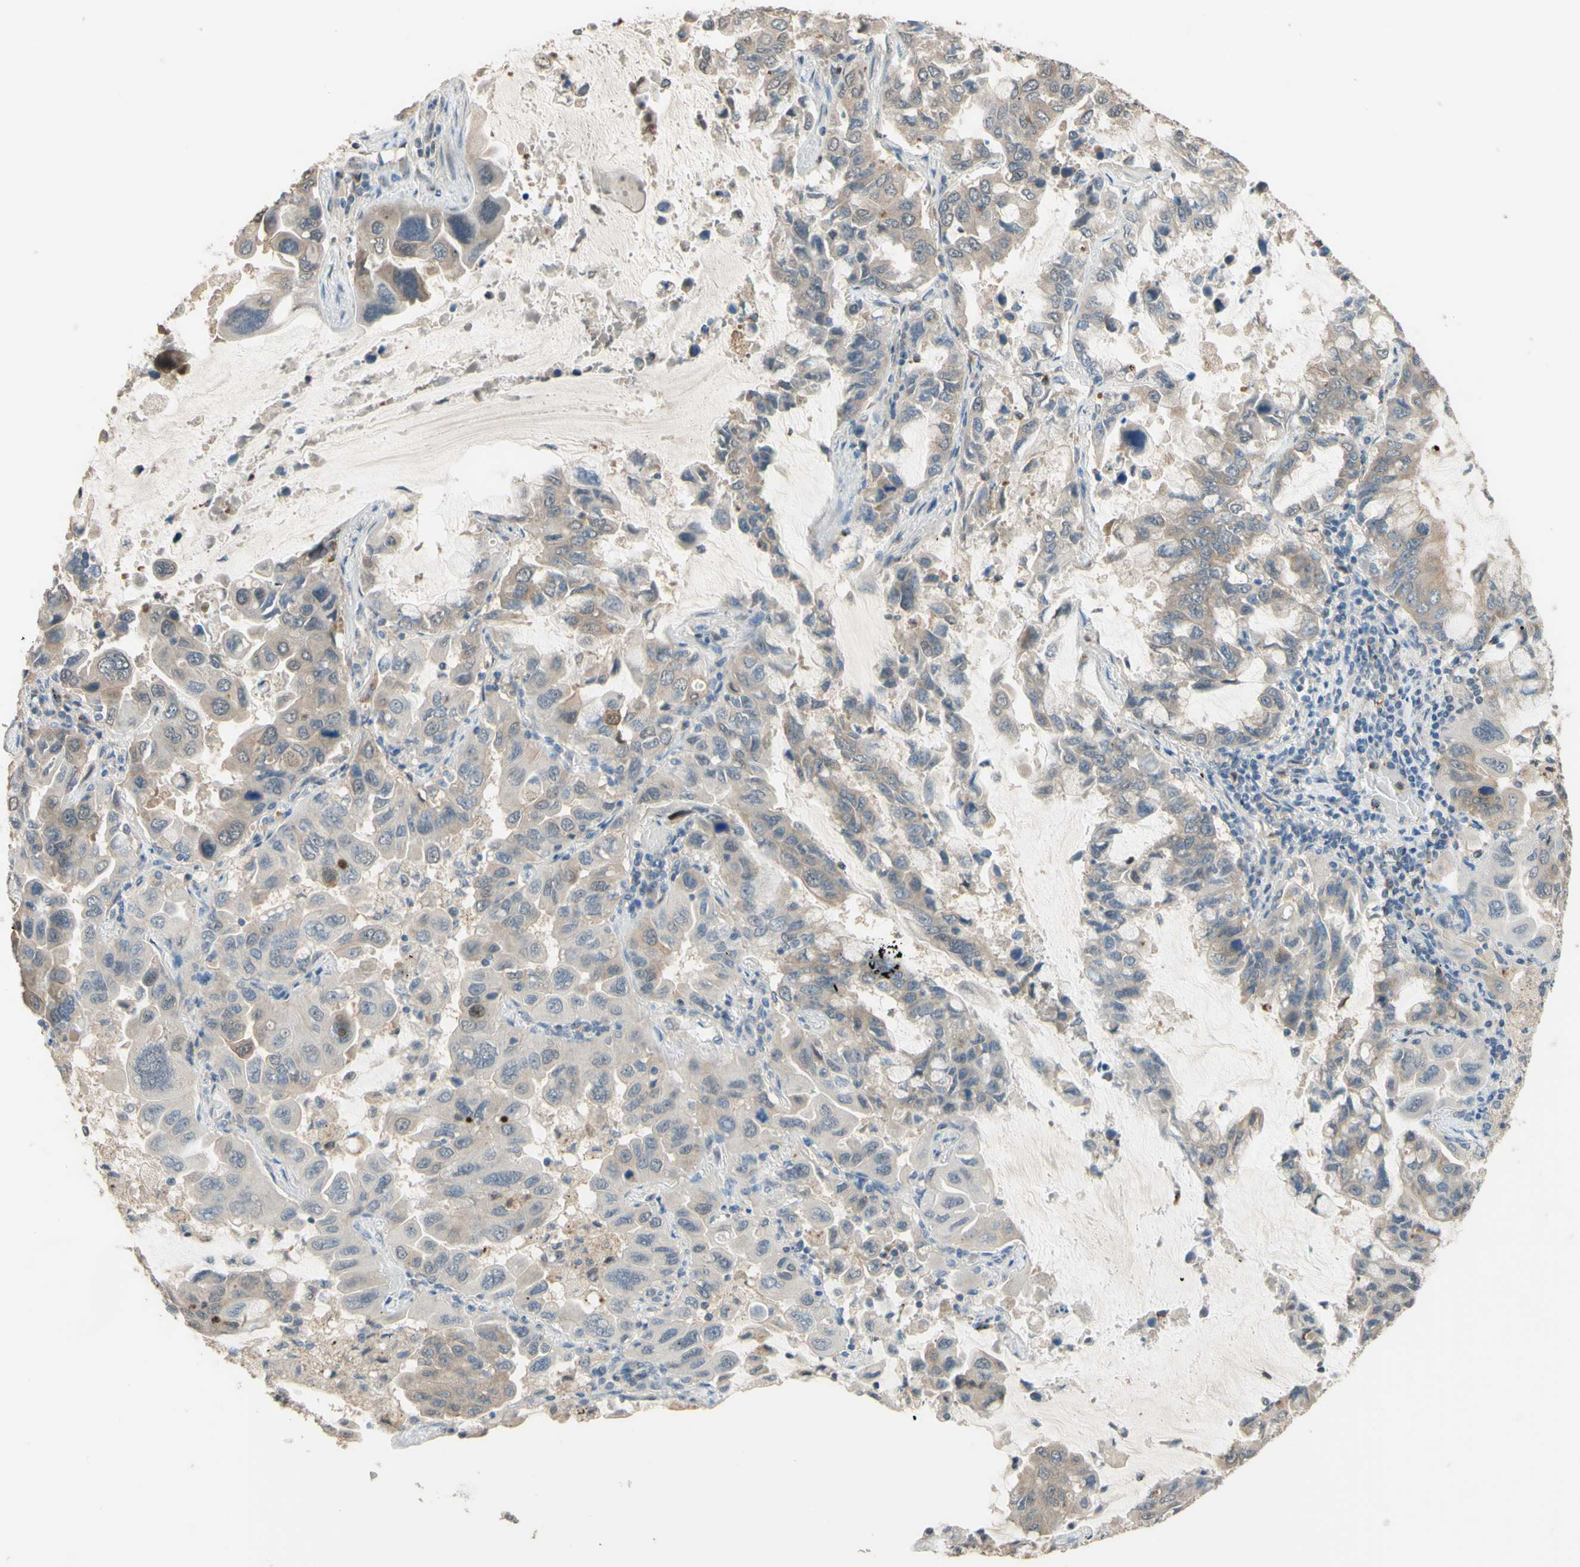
{"staining": {"intensity": "weak", "quantity": "<25%", "location": "cytoplasmic/membranous"}, "tissue": "lung cancer", "cell_type": "Tumor cells", "image_type": "cancer", "snomed": [{"axis": "morphology", "description": "Adenocarcinoma, NOS"}, {"axis": "topography", "description": "Lung"}], "caption": "Immunohistochemistry (IHC) of human lung adenocarcinoma shows no positivity in tumor cells.", "gene": "SMIM19", "patient": {"sex": "male", "age": 64}}